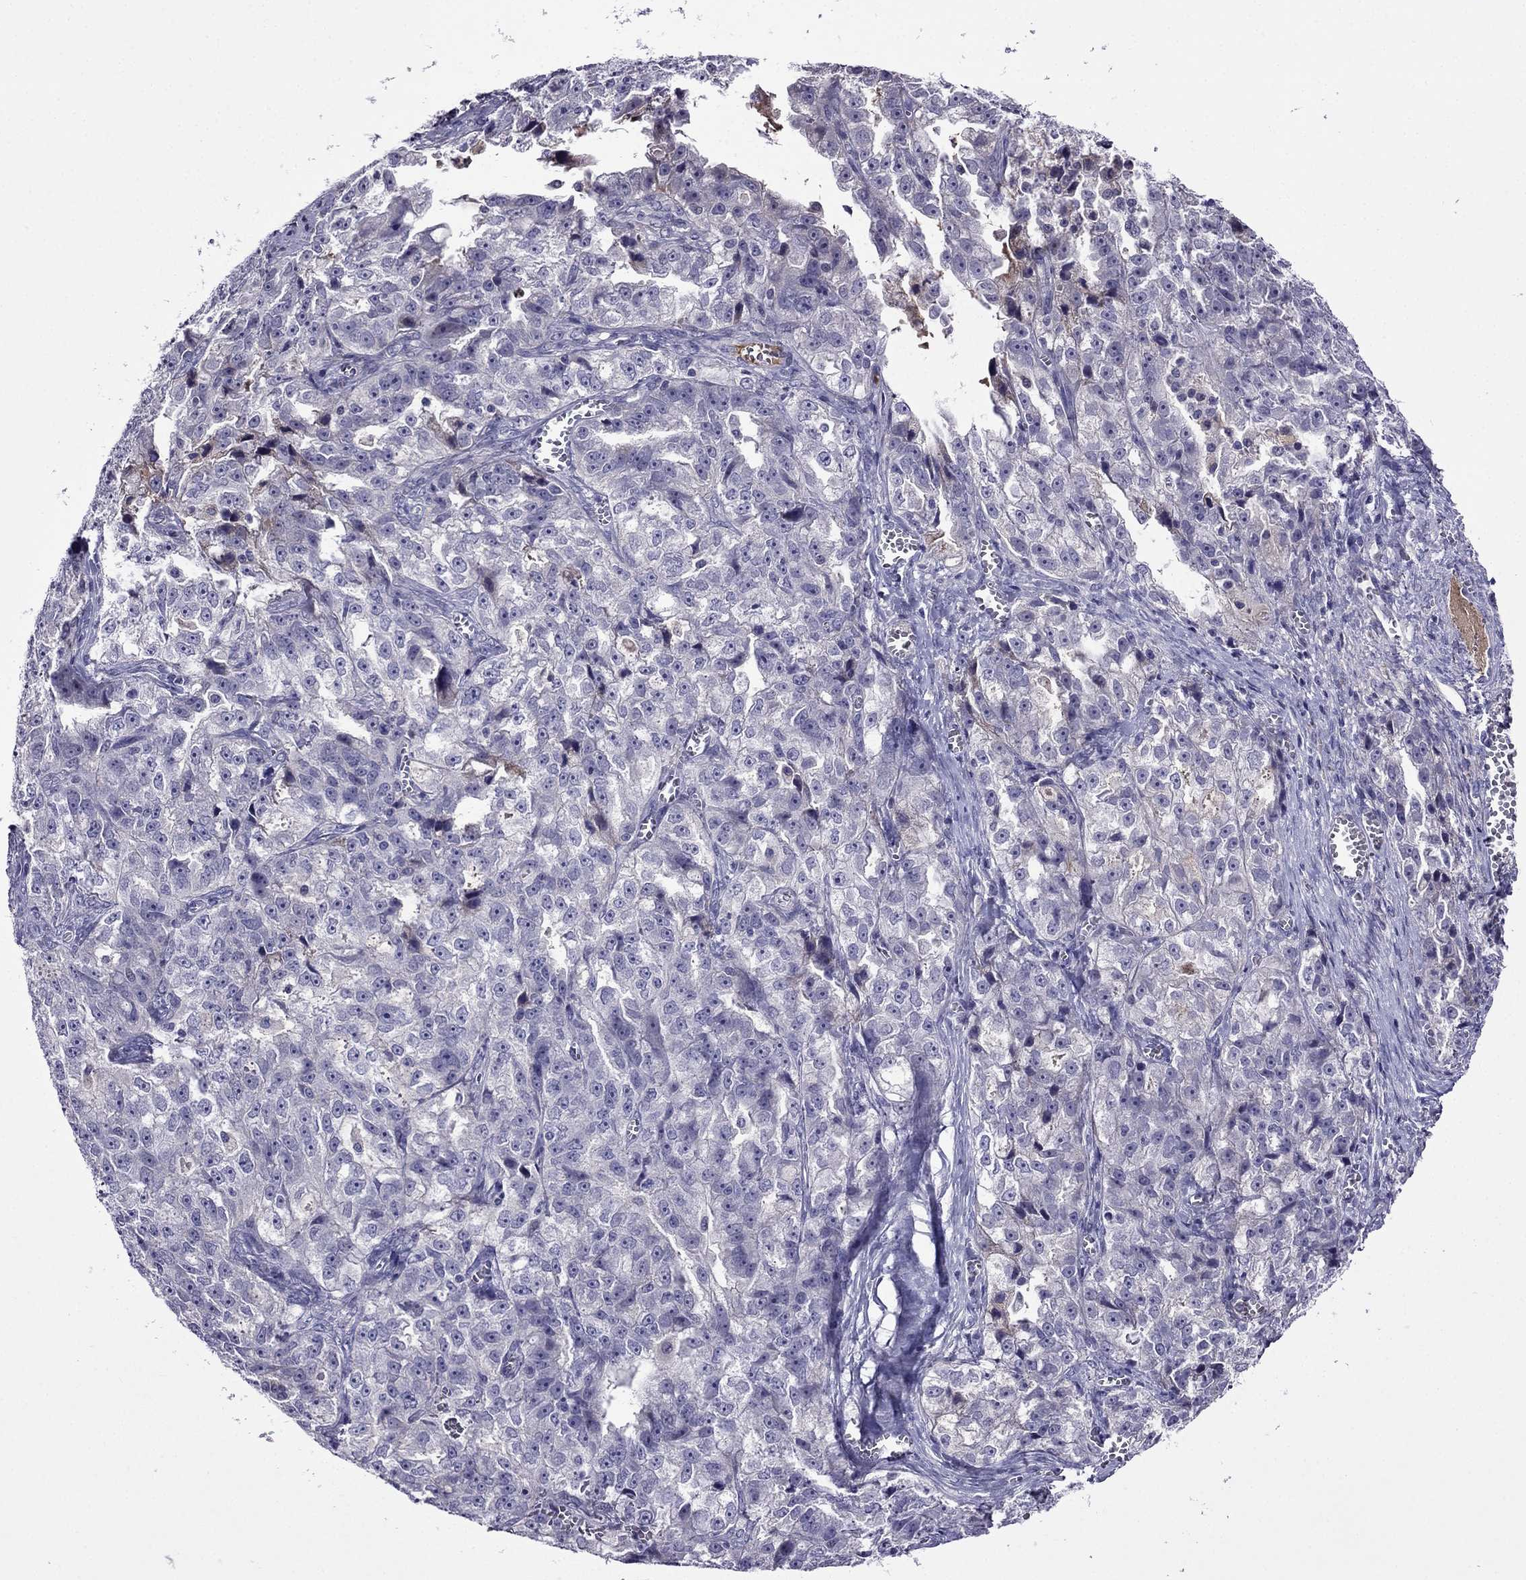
{"staining": {"intensity": "negative", "quantity": "none", "location": "none"}, "tissue": "ovarian cancer", "cell_type": "Tumor cells", "image_type": "cancer", "snomed": [{"axis": "morphology", "description": "Cystadenocarcinoma, serous, NOS"}, {"axis": "topography", "description": "Ovary"}], "caption": "Immunohistochemistry of human serous cystadenocarcinoma (ovarian) exhibits no staining in tumor cells.", "gene": "SPTBN4", "patient": {"sex": "female", "age": 51}}